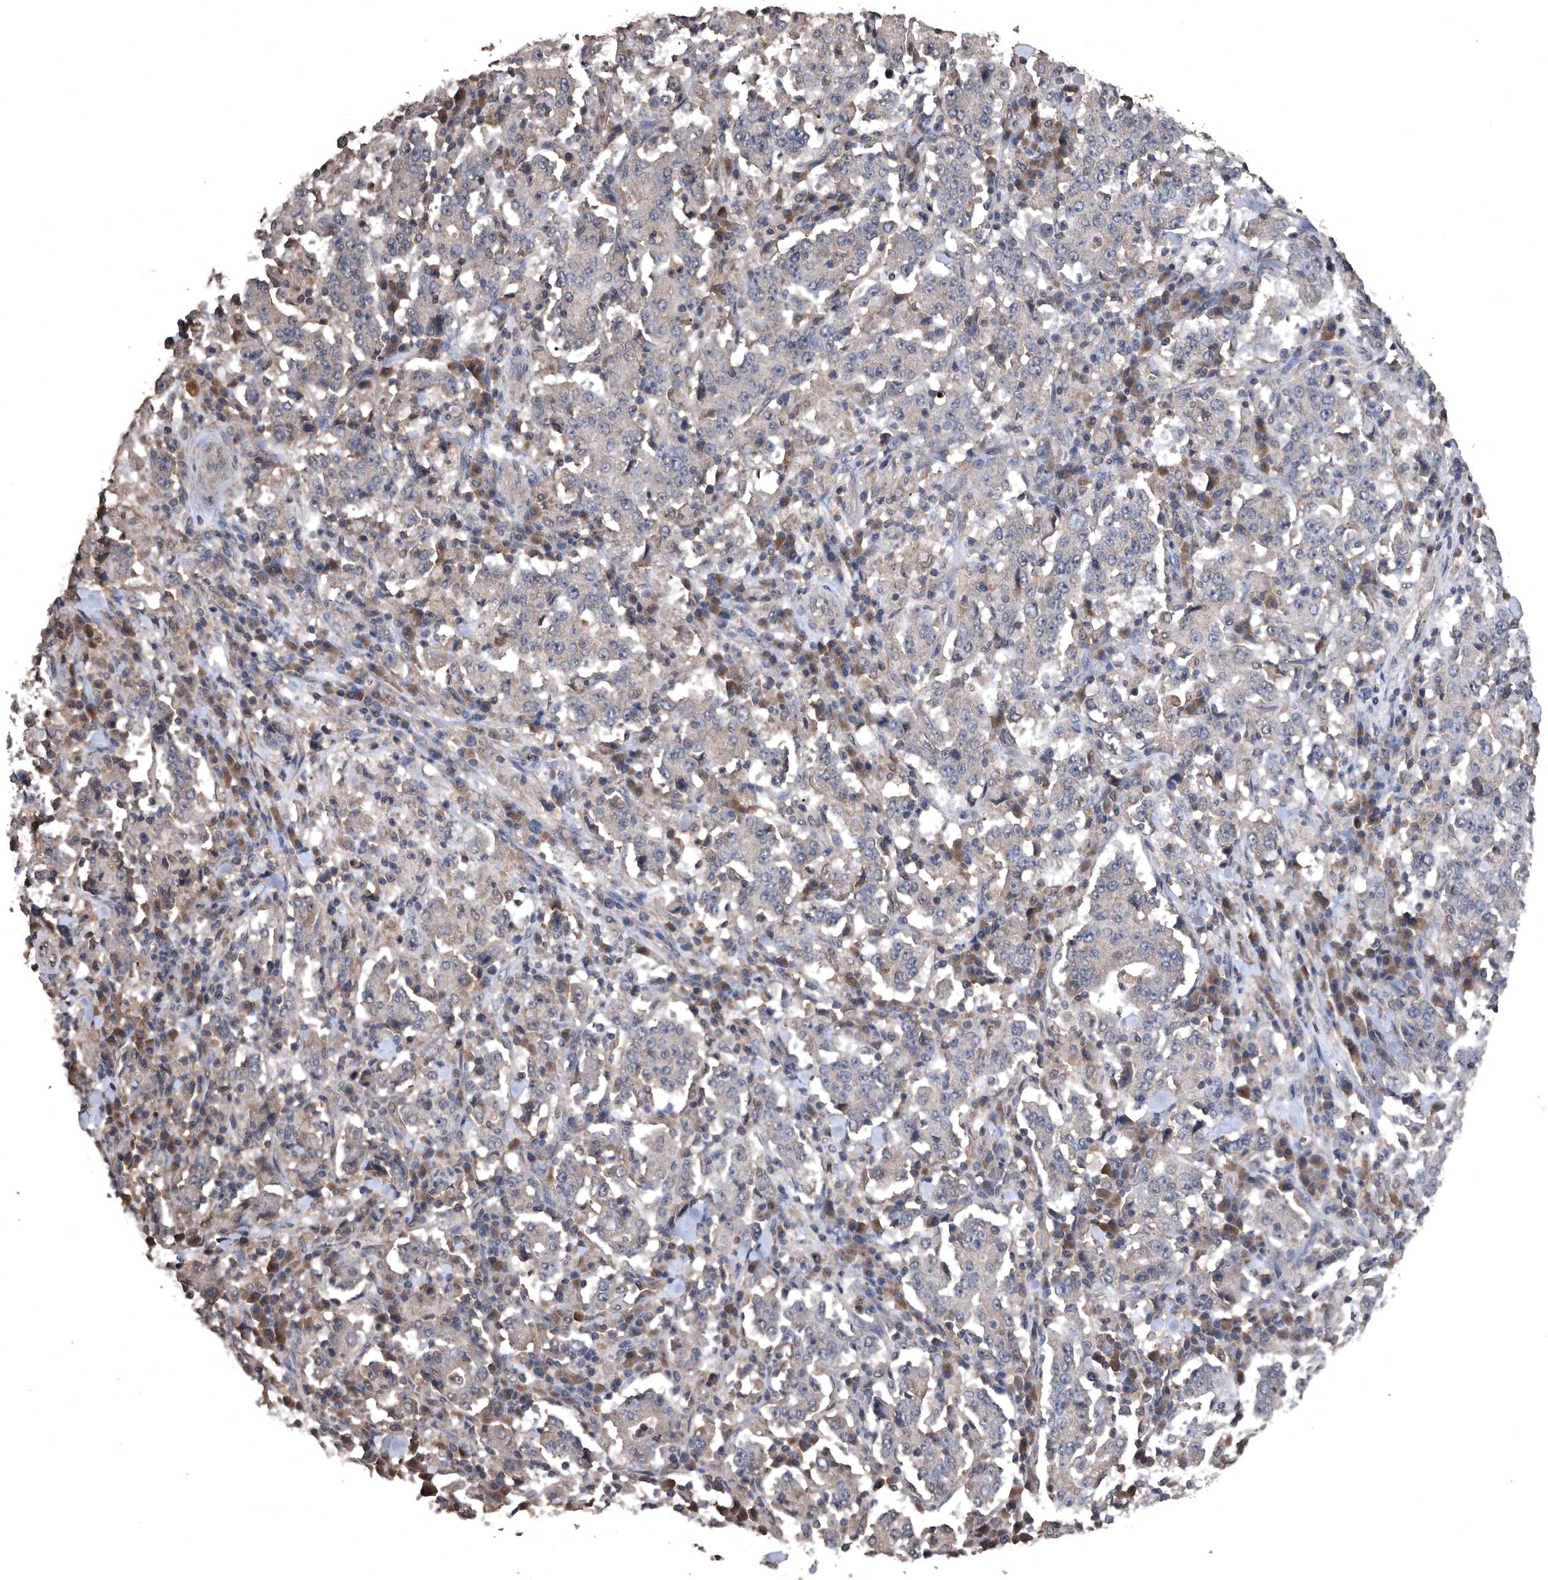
{"staining": {"intensity": "negative", "quantity": "none", "location": "none"}, "tissue": "stomach cancer", "cell_type": "Tumor cells", "image_type": "cancer", "snomed": [{"axis": "morphology", "description": "Normal tissue, NOS"}, {"axis": "morphology", "description": "Adenocarcinoma, NOS"}, {"axis": "topography", "description": "Stomach, upper"}, {"axis": "topography", "description": "Stomach"}], "caption": "Stomach cancer stained for a protein using immunohistochemistry (IHC) exhibits no positivity tumor cells.", "gene": "NRBP1", "patient": {"sex": "male", "age": 59}}